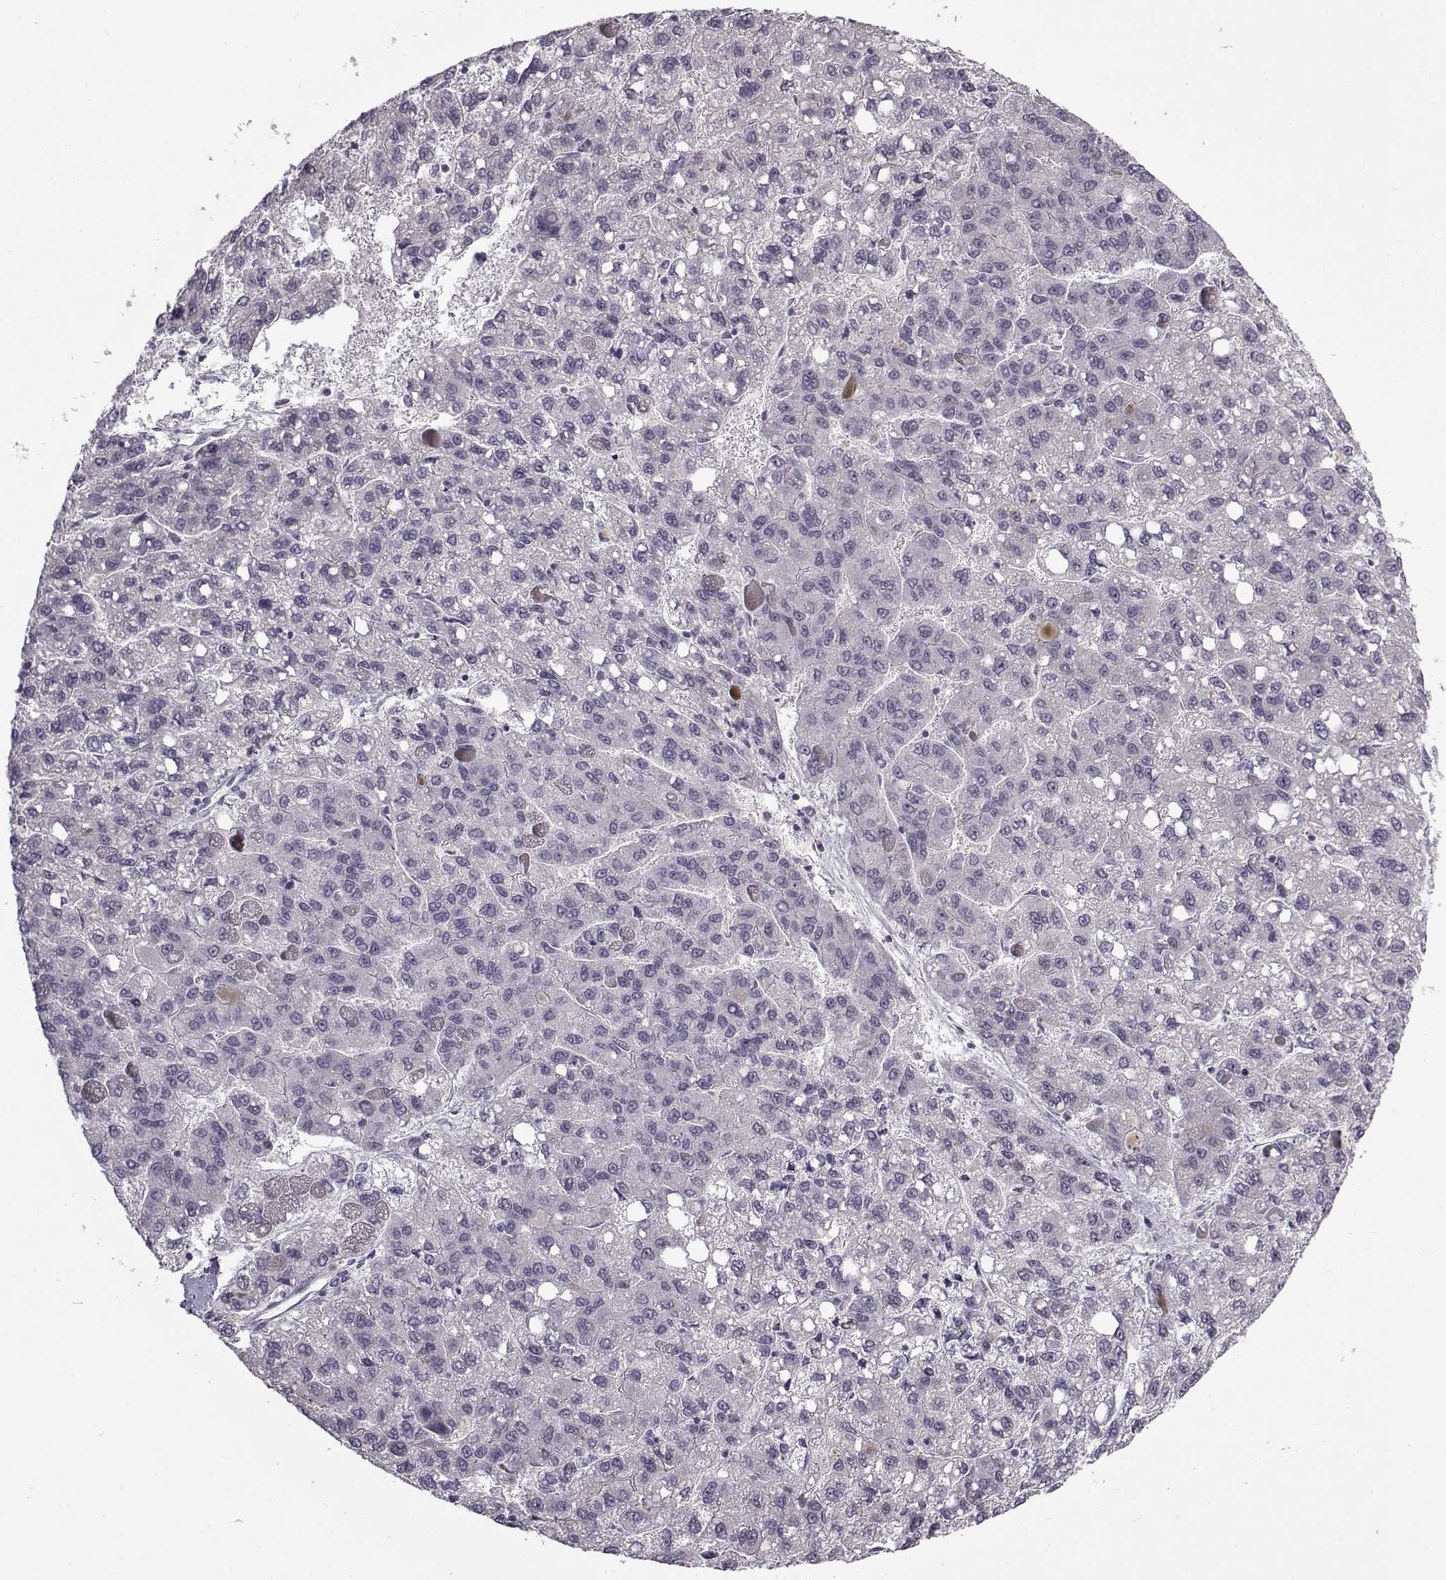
{"staining": {"intensity": "negative", "quantity": "none", "location": "none"}, "tissue": "liver cancer", "cell_type": "Tumor cells", "image_type": "cancer", "snomed": [{"axis": "morphology", "description": "Carcinoma, Hepatocellular, NOS"}, {"axis": "topography", "description": "Liver"}], "caption": "Tumor cells are negative for protein expression in human liver hepatocellular carcinoma. (DAB (3,3'-diaminobenzidine) immunohistochemistry with hematoxylin counter stain).", "gene": "SNCA", "patient": {"sex": "female", "age": 82}}